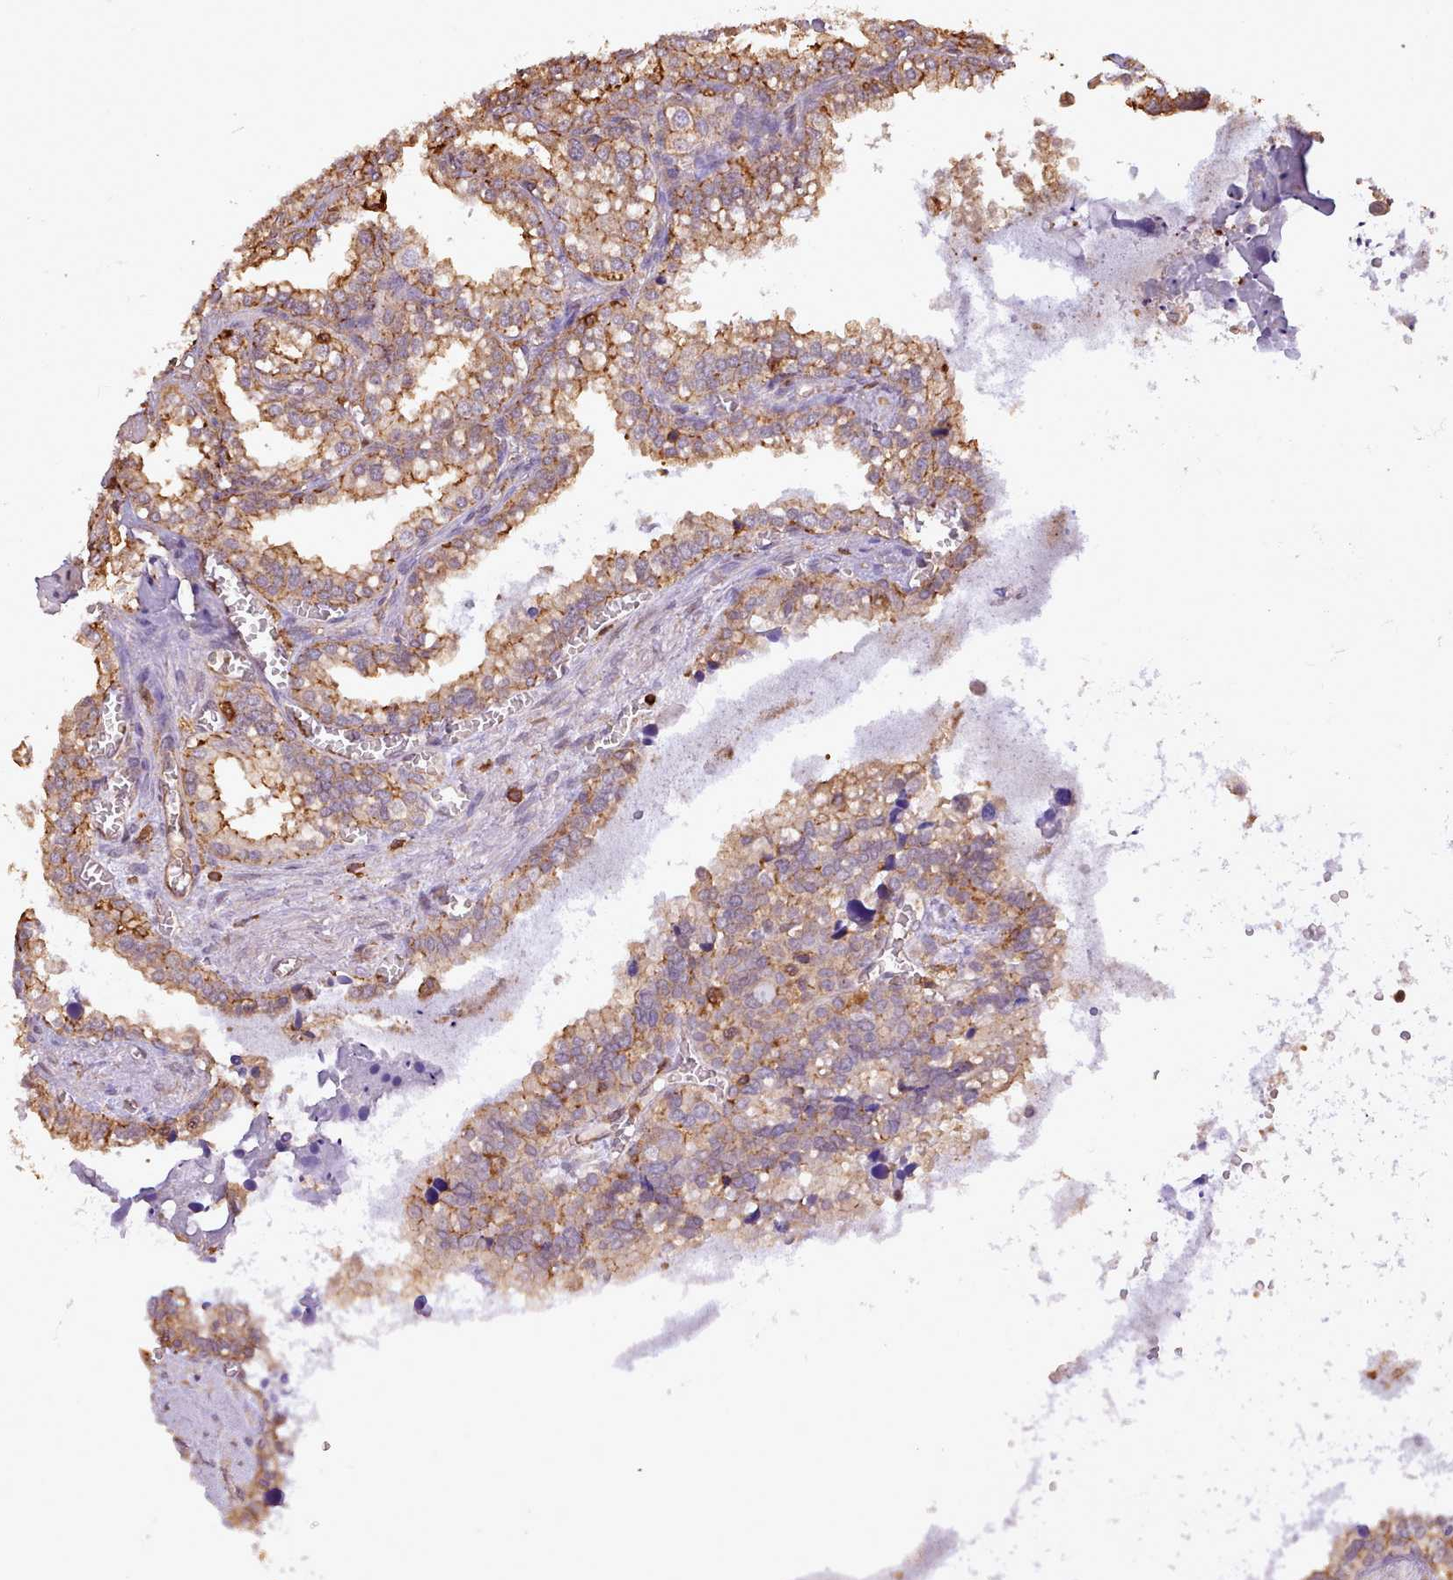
{"staining": {"intensity": "moderate", "quantity": ">75%", "location": "cytoplasmic/membranous"}, "tissue": "seminal vesicle", "cell_type": "Glandular cells", "image_type": "normal", "snomed": [{"axis": "morphology", "description": "Normal tissue, NOS"}, {"axis": "topography", "description": "Prostate"}, {"axis": "topography", "description": "Seminal veicle"}], "caption": "An image of human seminal vesicle stained for a protein displays moderate cytoplasmic/membranous brown staining in glandular cells. (IHC, brightfield microscopy, high magnification).", "gene": "CAPZA1", "patient": {"sex": "male", "age": 51}}